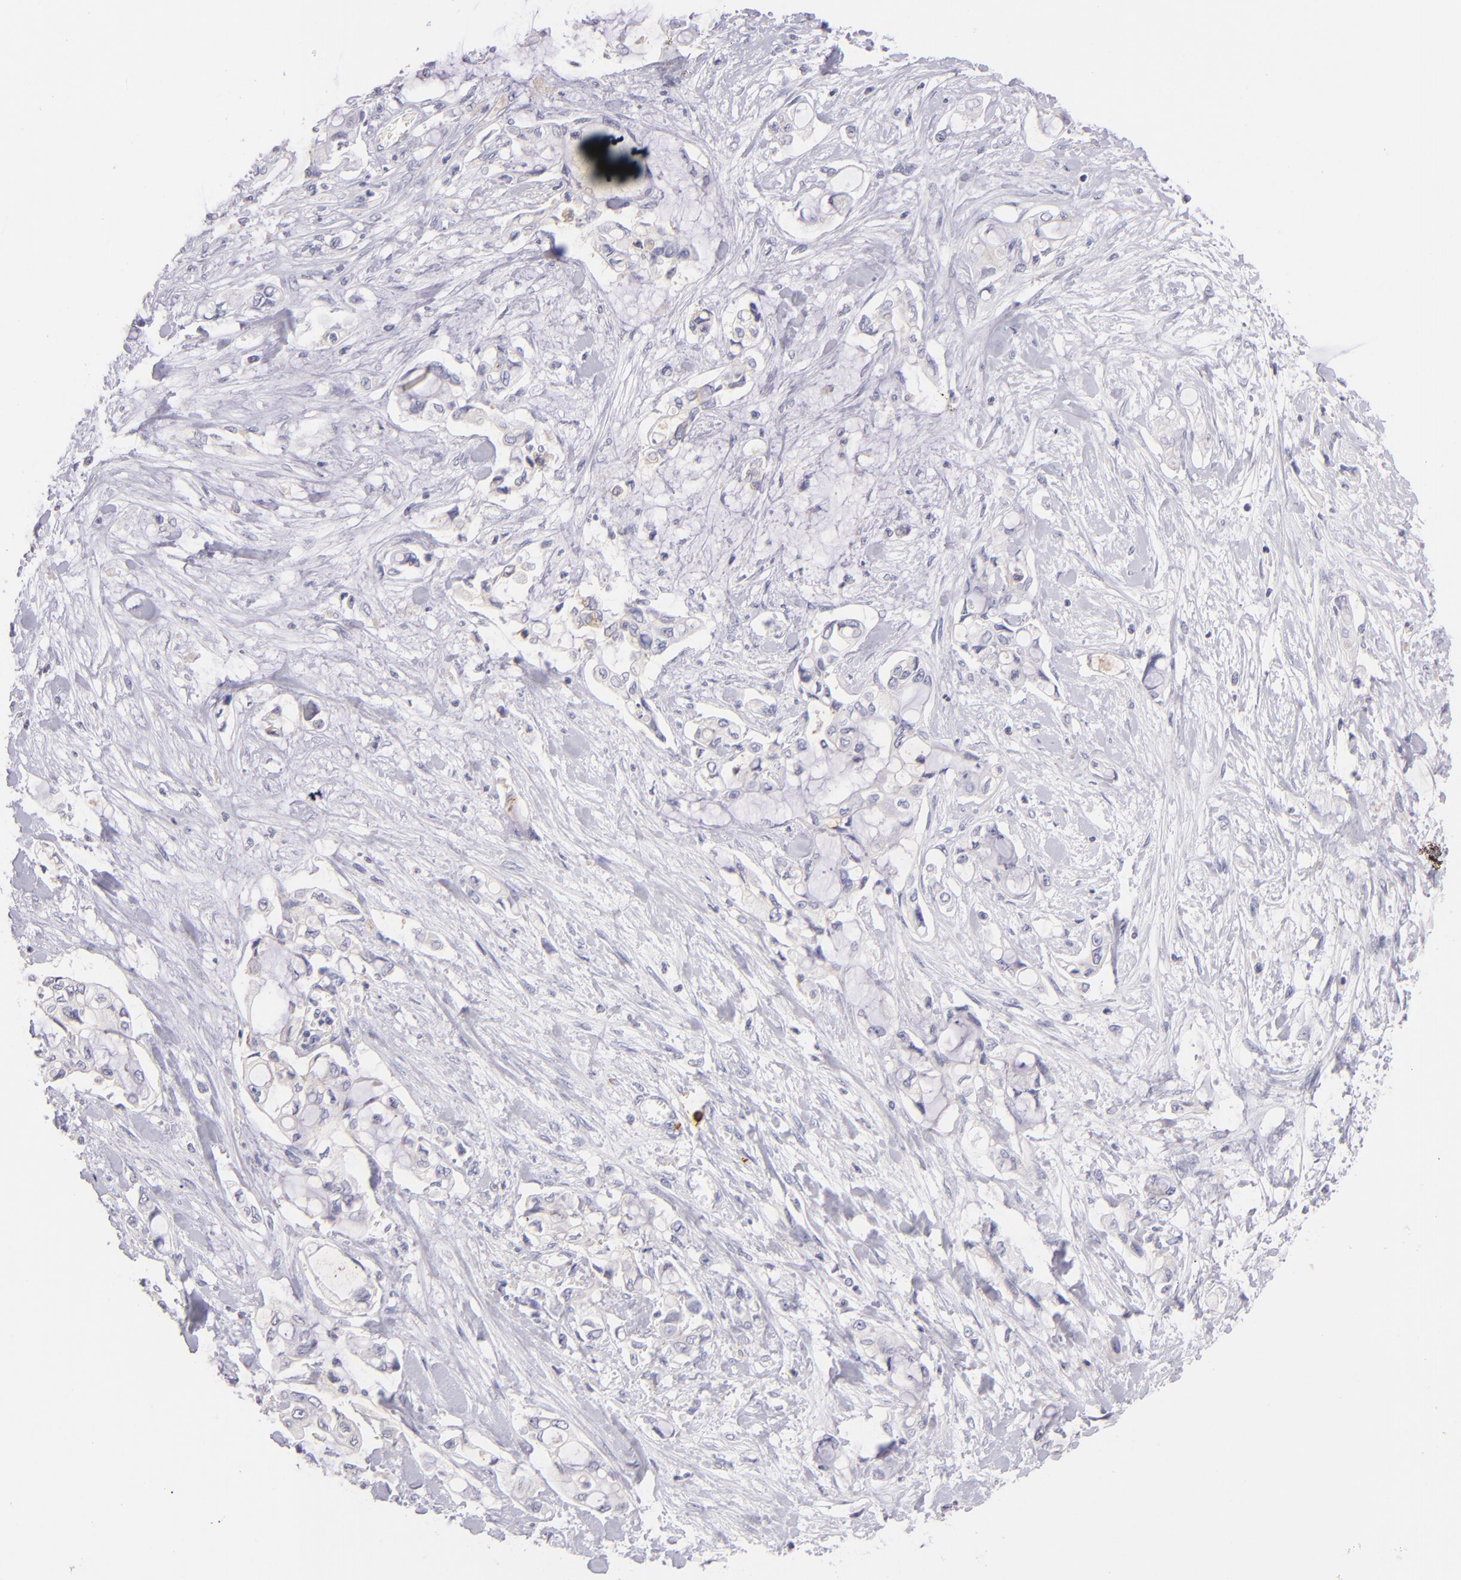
{"staining": {"intensity": "negative", "quantity": "none", "location": "none"}, "tissue": "pancreatic cancer", "cell_type": "Tumor cells", "image_type": "cancer", "snomed": [{"axis": "morphology", "description": "Adenocarcinoma, NOS"}, {"axis": "topography", "description": "Pancreas"}], "caption": "There is no significant expression in tumor cells of adenocarcinoma (pancreatic).", "gene": "IL2RA", "patient": {"sex": "female", "age": 70}}